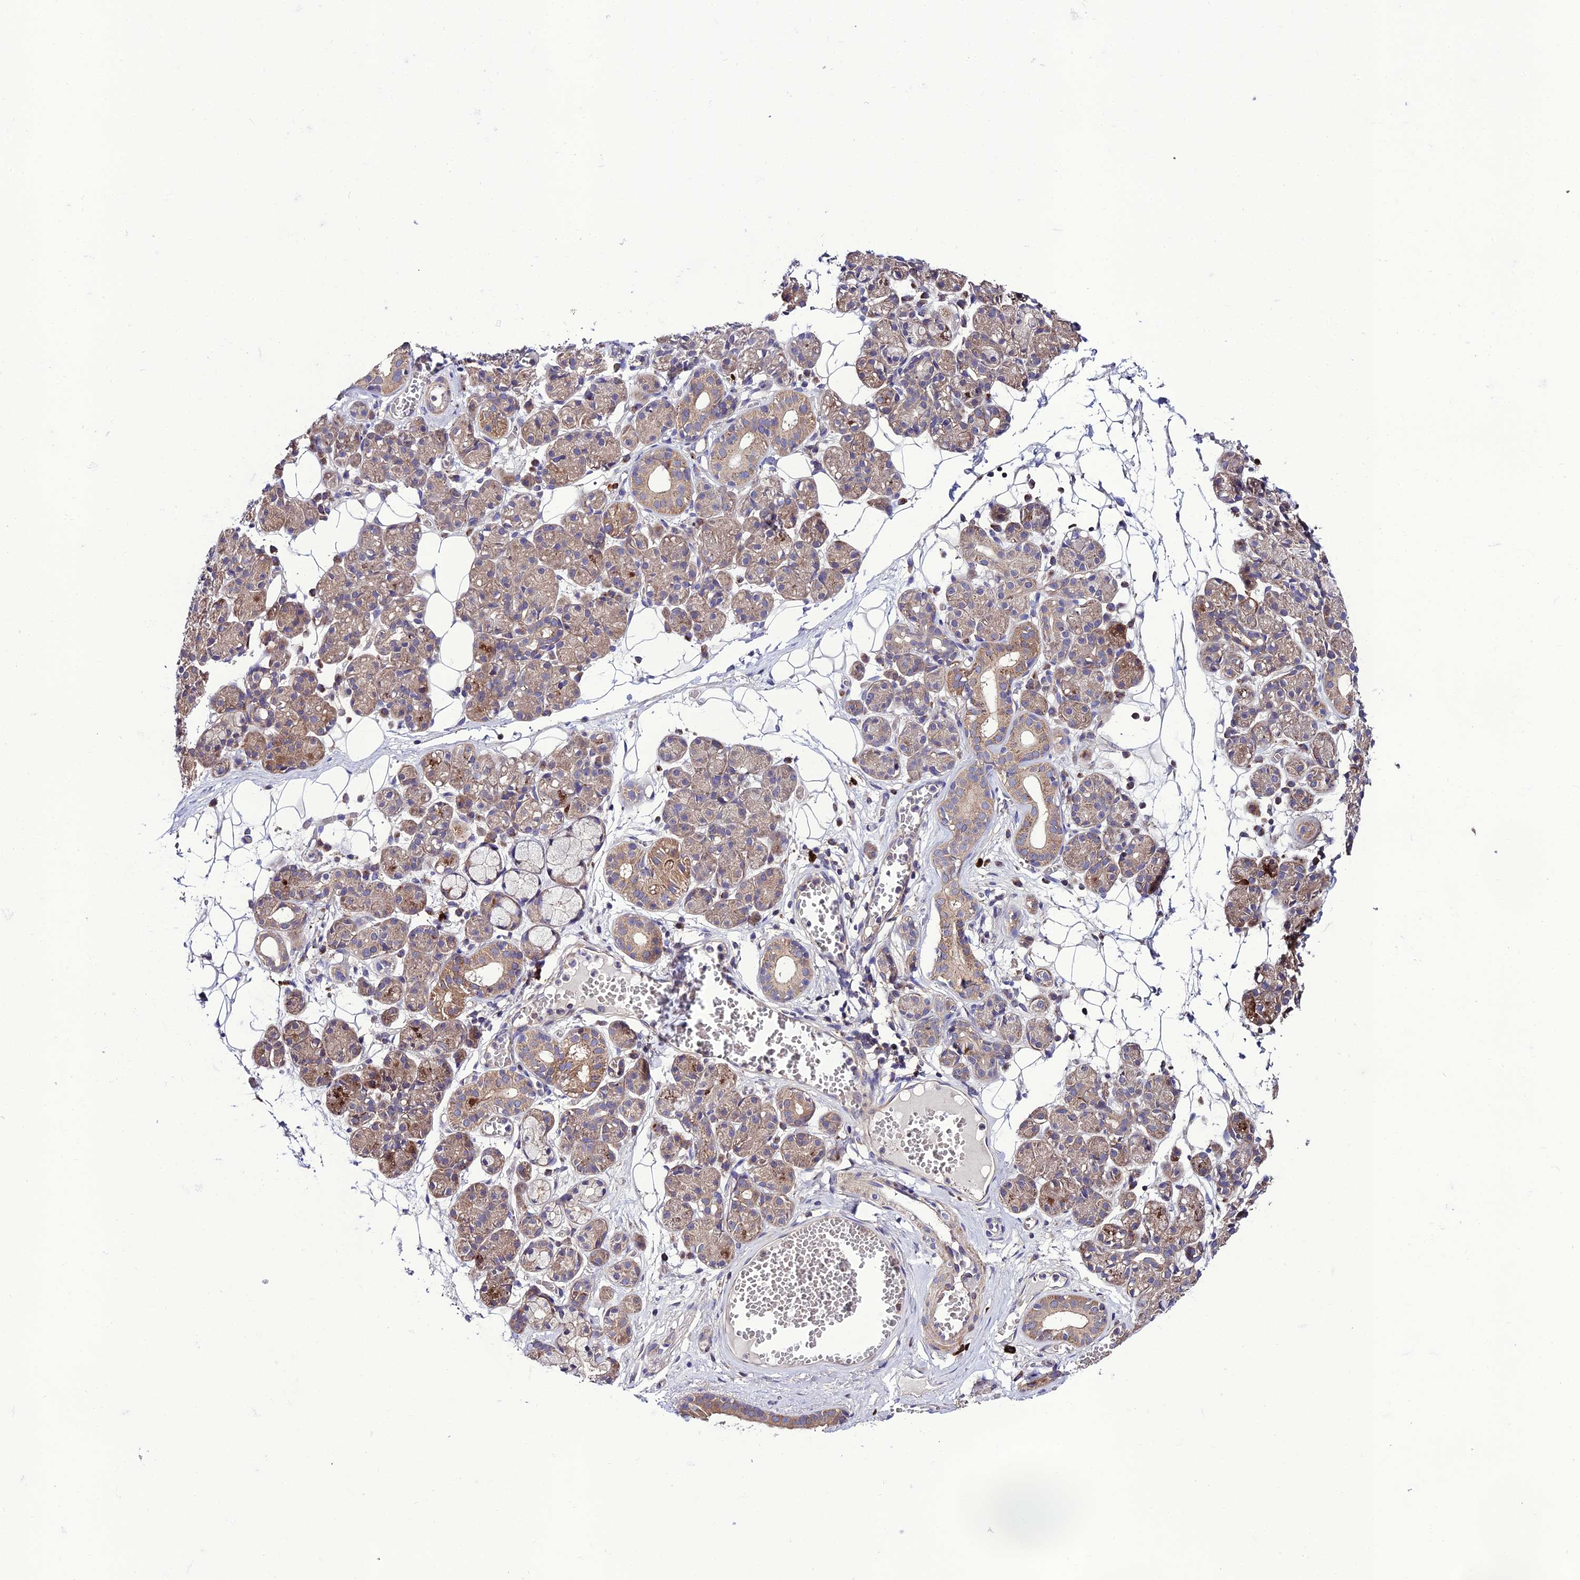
{"staining": {"intensity": "moderate", "quantity": ">75%", "location": "cytoplasmic/membranous"}, "tissue": "salivary gland", "cell_type": "Glandular cells", "image_type": "normal", "snomed": [{"axis": "morphology", "description": "Normal tissue, NOS"}, {"axis": "topography", "description": "Salivary gland"}], "caption": "Immunohistochemistry (IHC) (DAB) staining of normal salivary gland displays moderate cytoplasmic/membranous protein positivity in approximately >75% of glandular cells. The protein of interest is stained brown, and the nuclei are stained in blue (DAB IHC with brightfield microscopy, high magnification).", "gene": "PPIL3", "patient": {"sex": "male", "age": 63}}